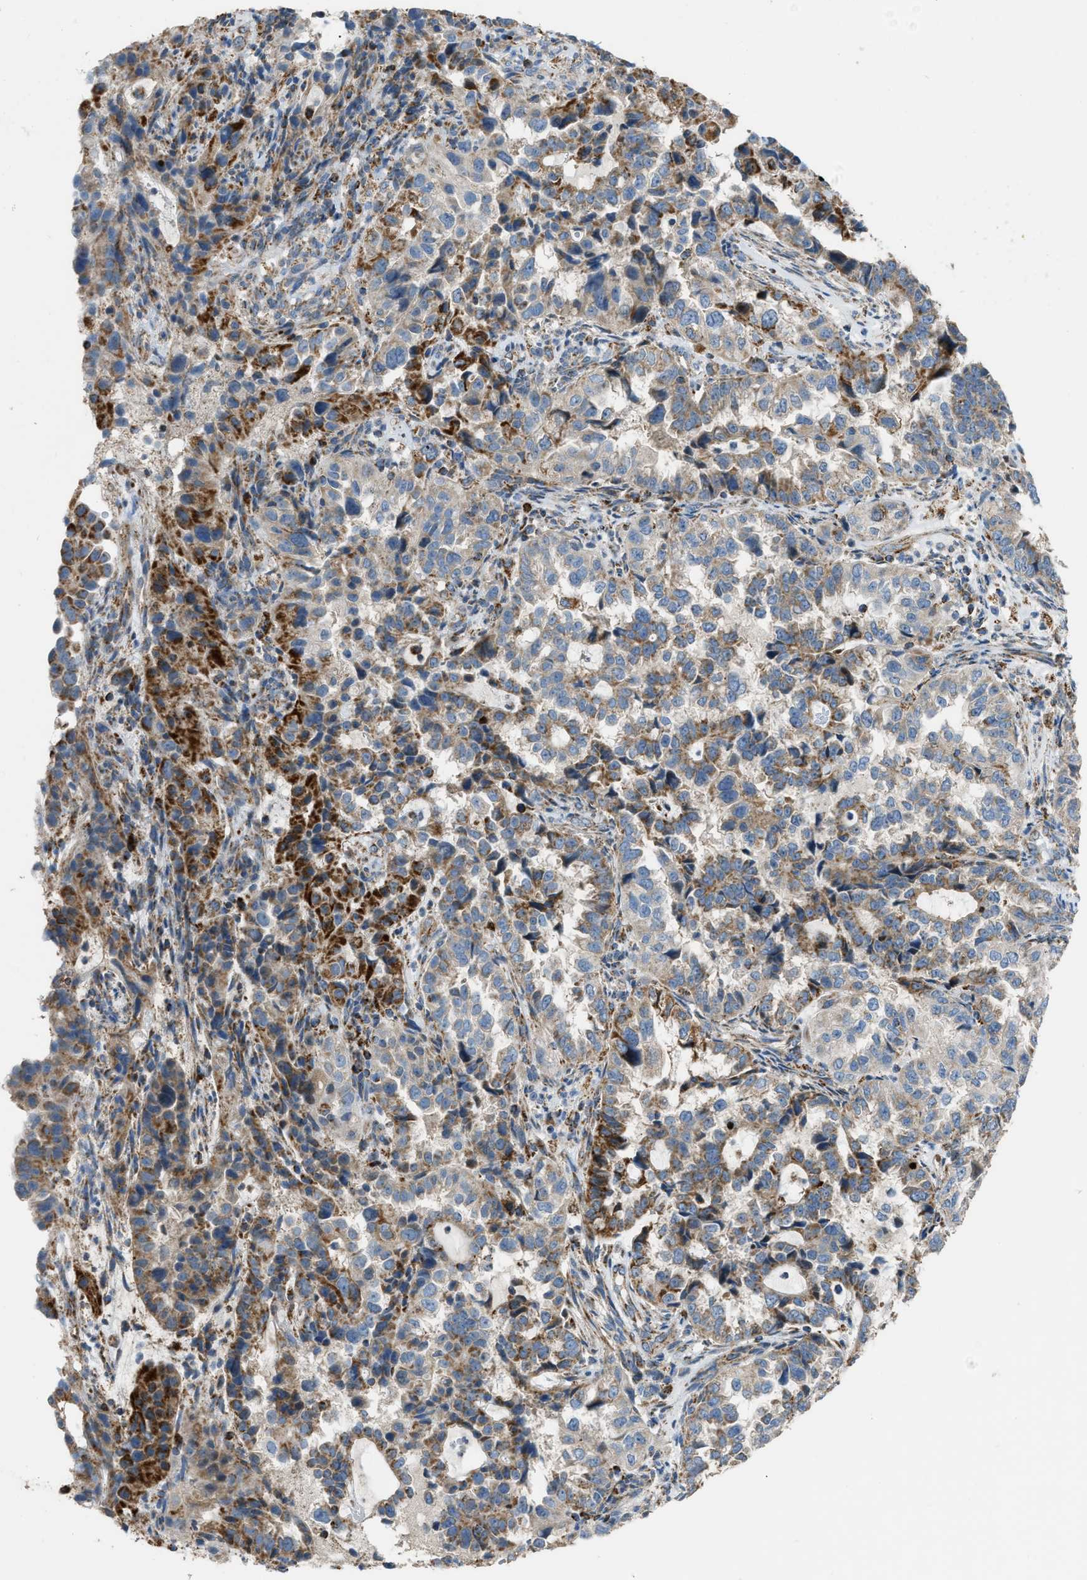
{"staining": {"intensity": "moderate", "quantity": ">75%", "location": "cytoplasmic/membranous"}, "tissue": "endometrial cancer", "cell_type": "Tumor cells", "image_type": "cancer", "snomed": [{"axis": "morphology", "description": "Adenocarcinoma, NOS"}, {"axis": "topography", "description": "Endometrium"}], "caption": "Immunohistochemical staining of human endometrial cancer (adenocarcinoma) reveals moderate cytoplasmic/membranous protein expression in approximately >75% of tumor cells.", "gene": "ETFB", "patient": {"sex": "female", "age": 85}}